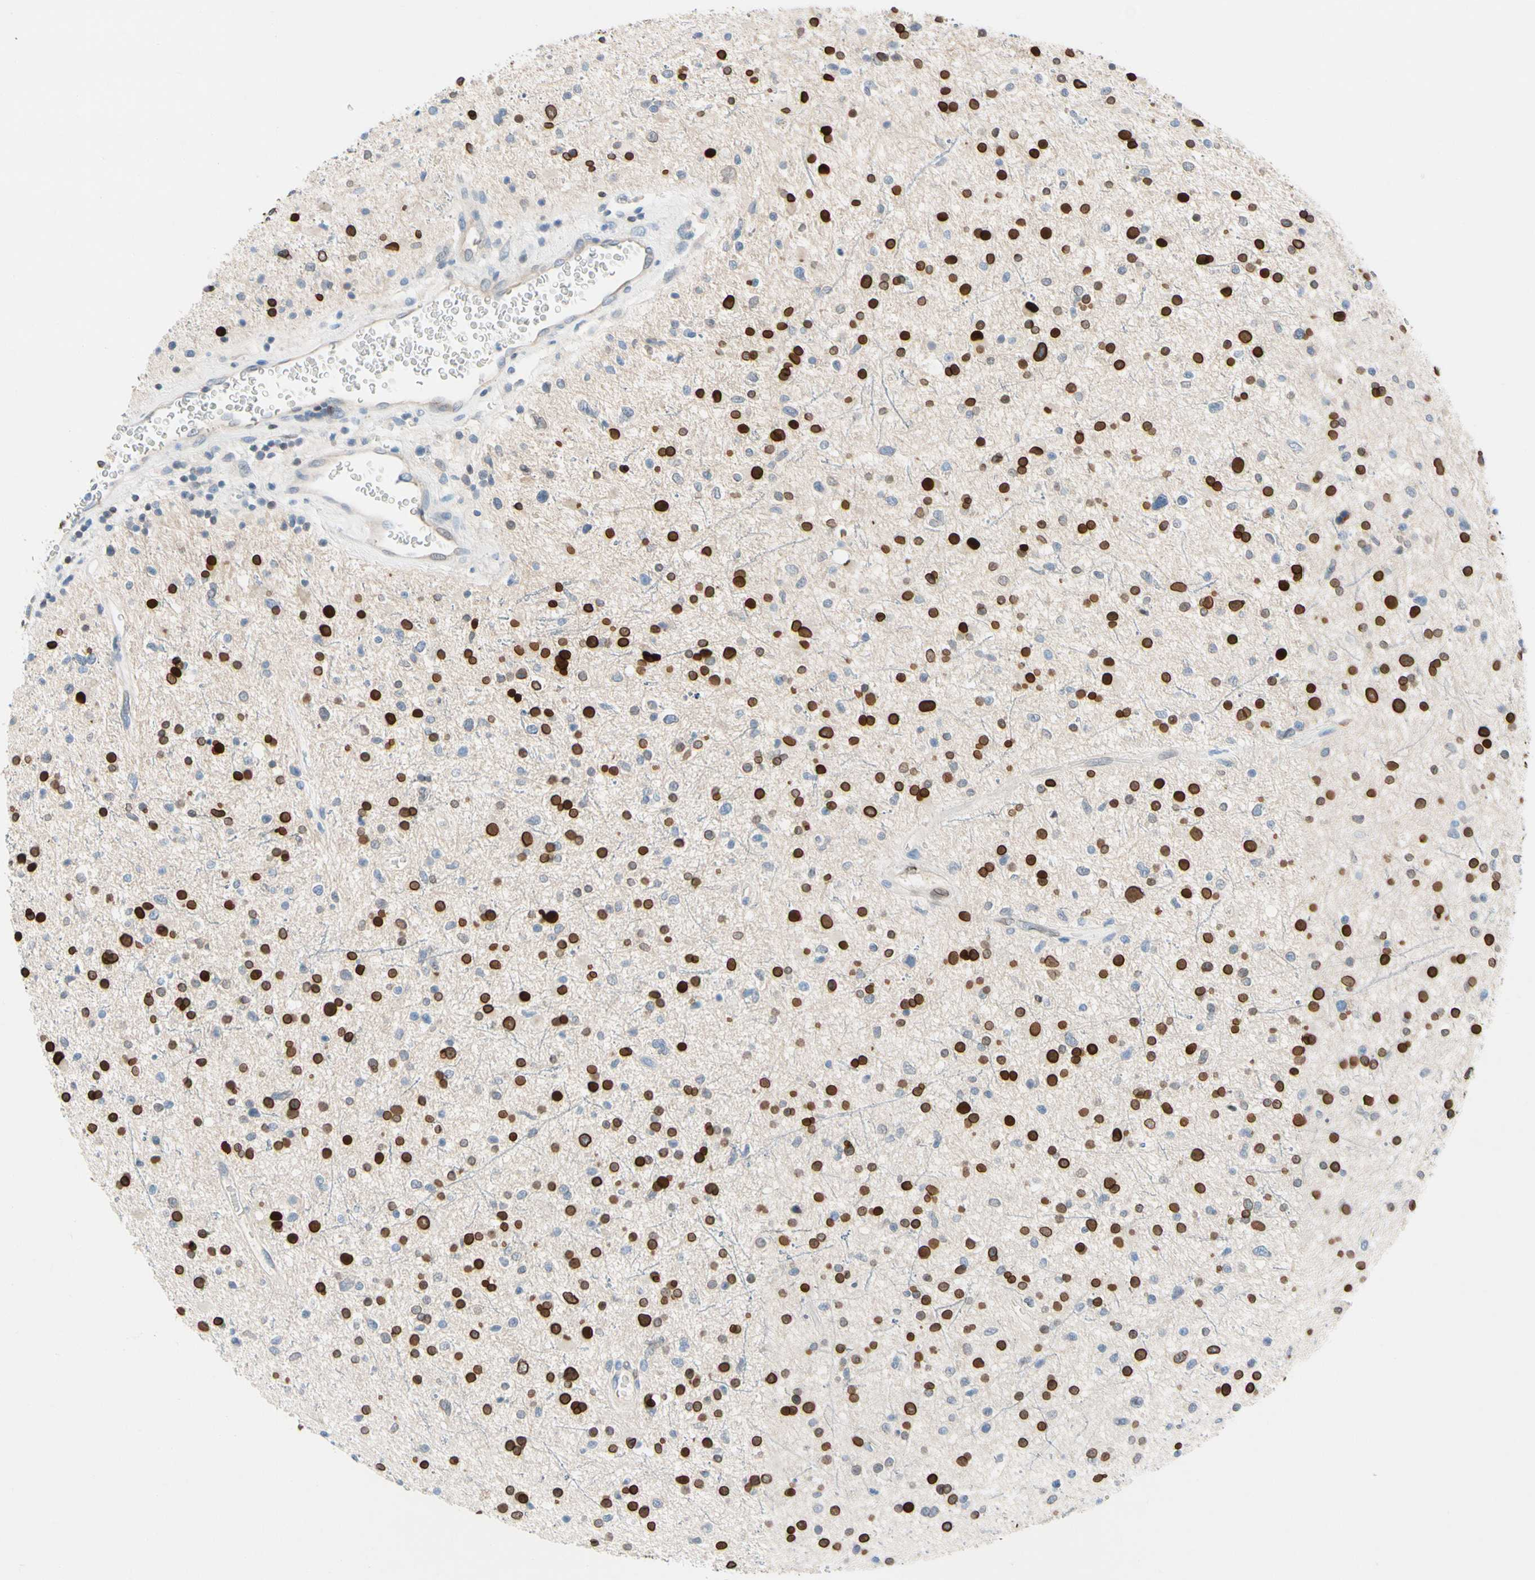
{"staining": {"intensity": "strong", "quantity": "25%-75%", "location": "cytoplasmic/membranous,nuclear"}, "tissue": "glioma", "cell_type": "Tumor cells", "image_type": "cancer", "snomed": [{"axis": "morphology", "description": "Glioma, malignant, High grade"}, {"axis": "topography", "description": "Brain"}], "caption": "Protein staining reveals strong cytoplasmic/membranous and nuclear staining in approximately 25%-75% of tumor cells in glioma.", "gene": "ZNF132", "patient": {"sex": "male", "age": 33}}